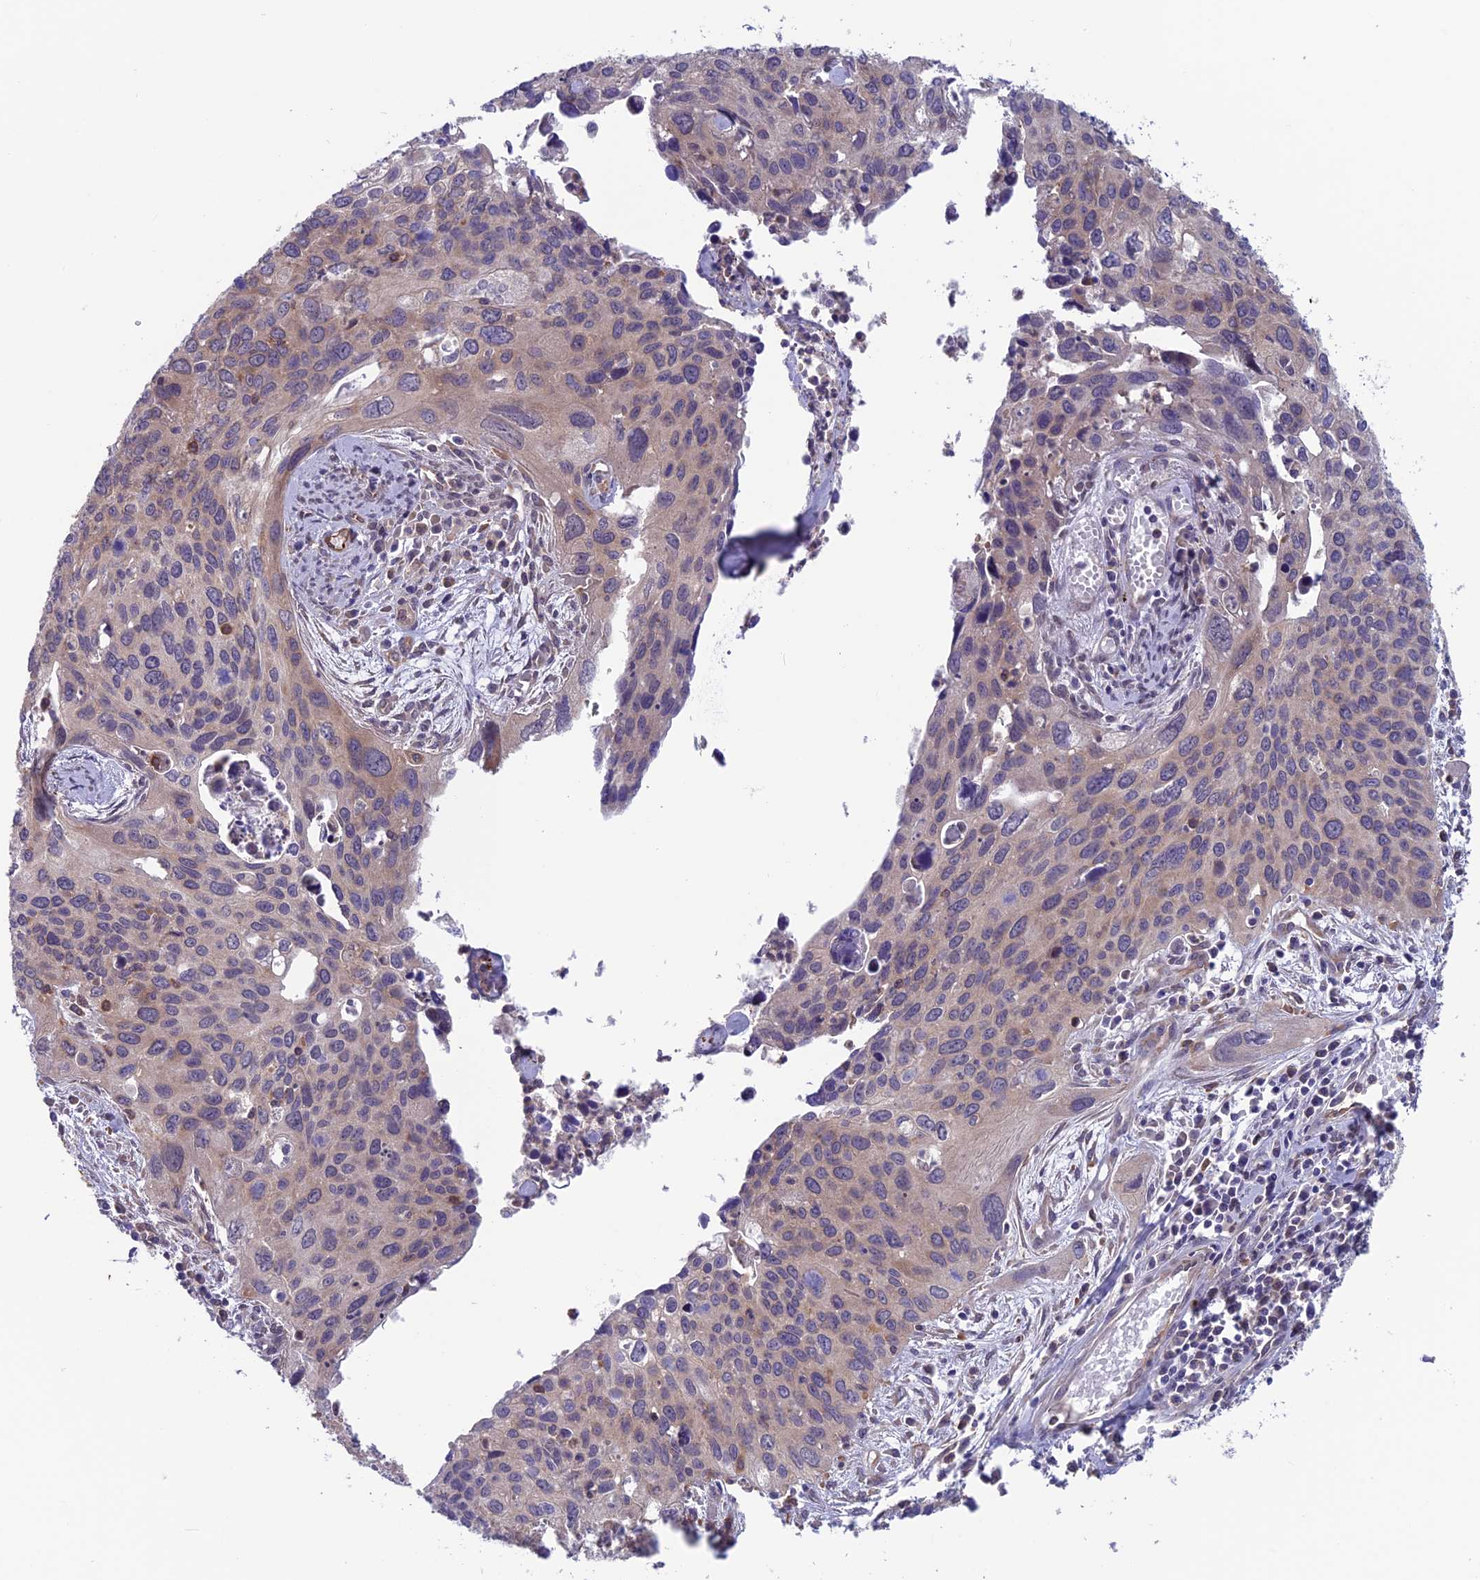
{"staining": {"intensity": "weak", "quantity": "25%-75%", "location": "cytoplasmic/membranous"}, "tissue": "cervical cancer", "cell_type": "Tumor cells", "image_type": "cancer", "snomed": [{"axis": "morphology", "description": "Squamous cell carcinoma, NOS"}, {"axis": "topography", "description": "Cervix"}], "caption": "This is an image of immunohistochemistry staining of cervical cancer, which shows weak expression in the cytoplasmic/membranous of tumor cells.", "gene": "MAST2", "patient": {"sex": "female", "age": 55}}